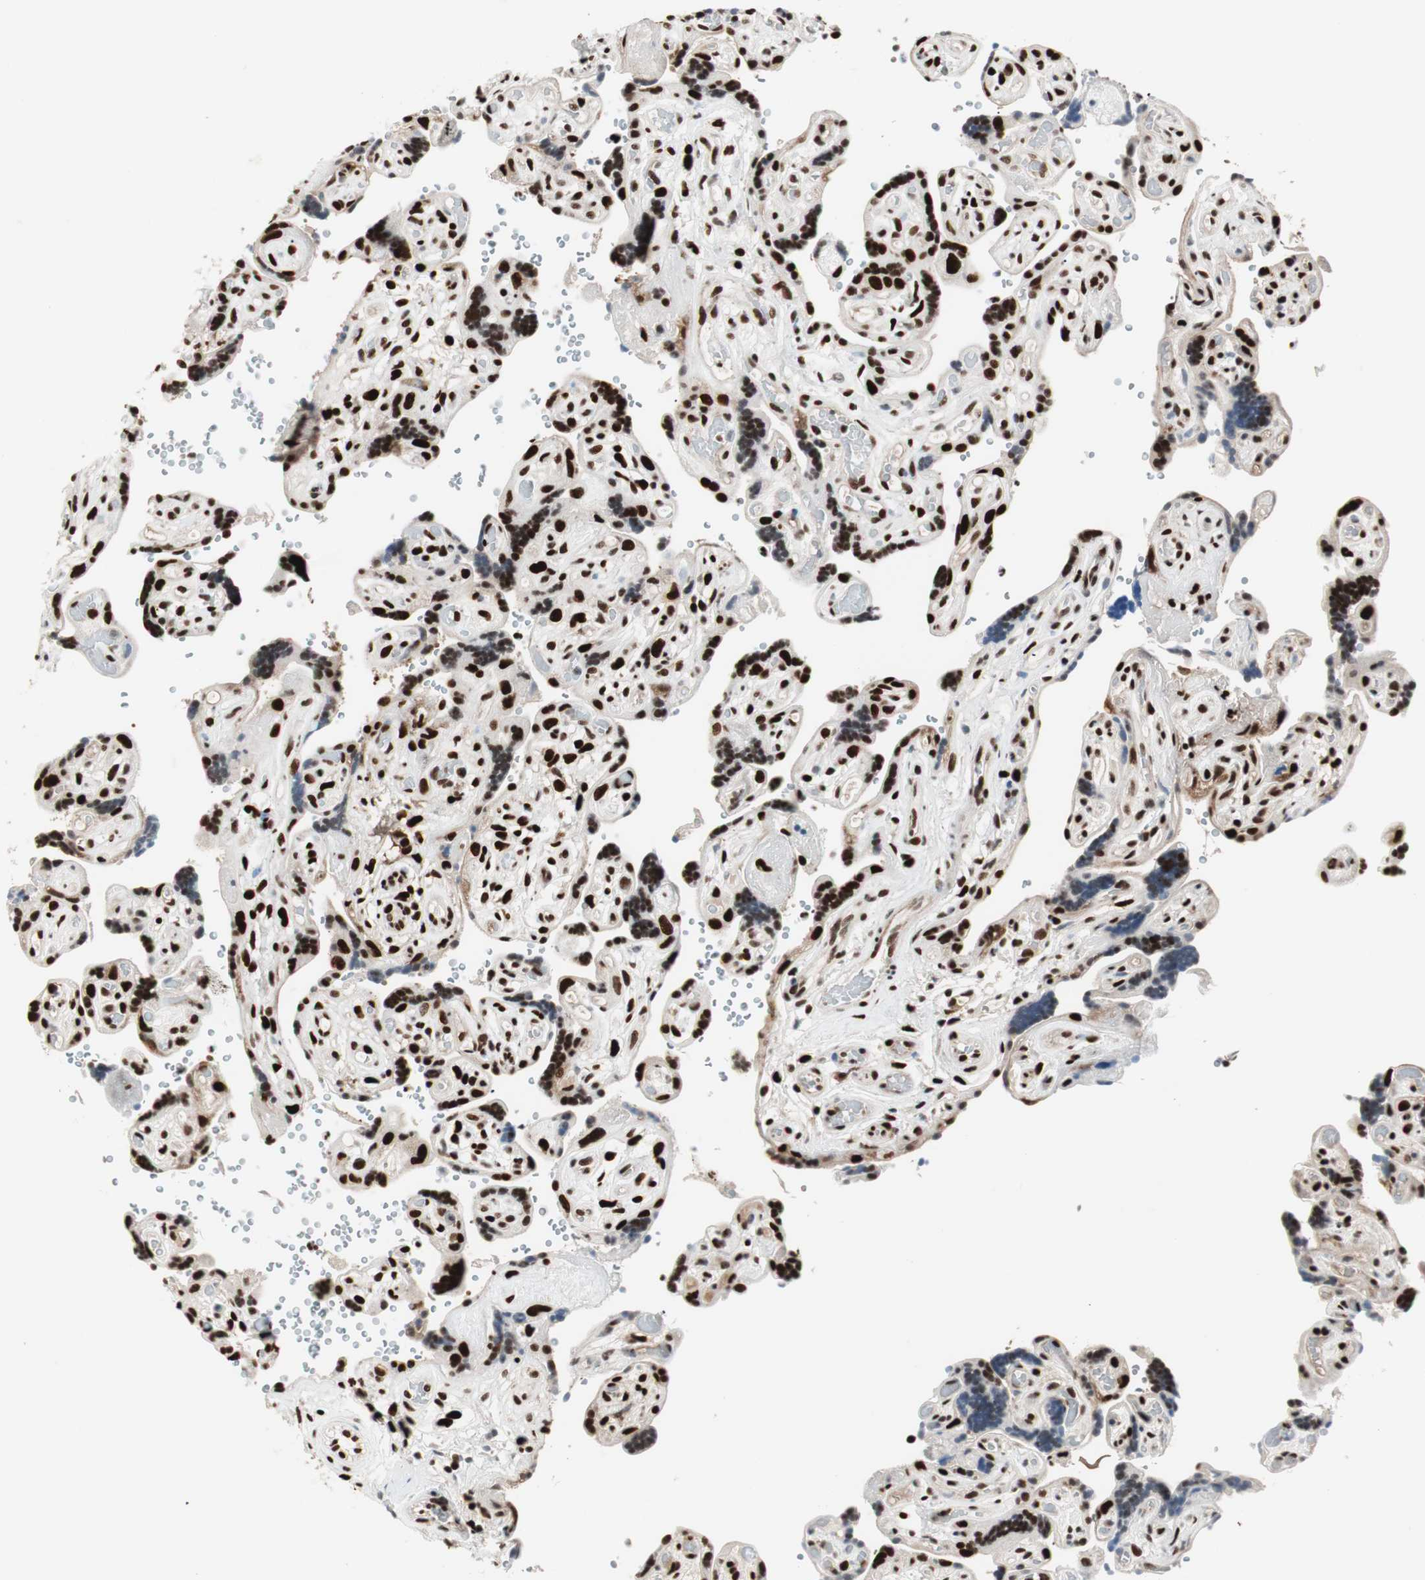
{"staining": {"intensity": "strong", "quantity": ">75%", "location": "nuclear"}, "tissue": "placenta", "cell_type": "Decidual cells", "image_type": "normal", "snomed": [{"axis": "morphology", "description": "Normal tissue, NOS"}, {"axis": "topography", "description": "Placenta"}], "caption": "The immunohistochemical stain shows strong nuclear staining in decidual cells of unremarkable placenta. Nuclei are stained in blue.", "gene": "PSME3", "patient": {"sex": "female", "age": 30}}